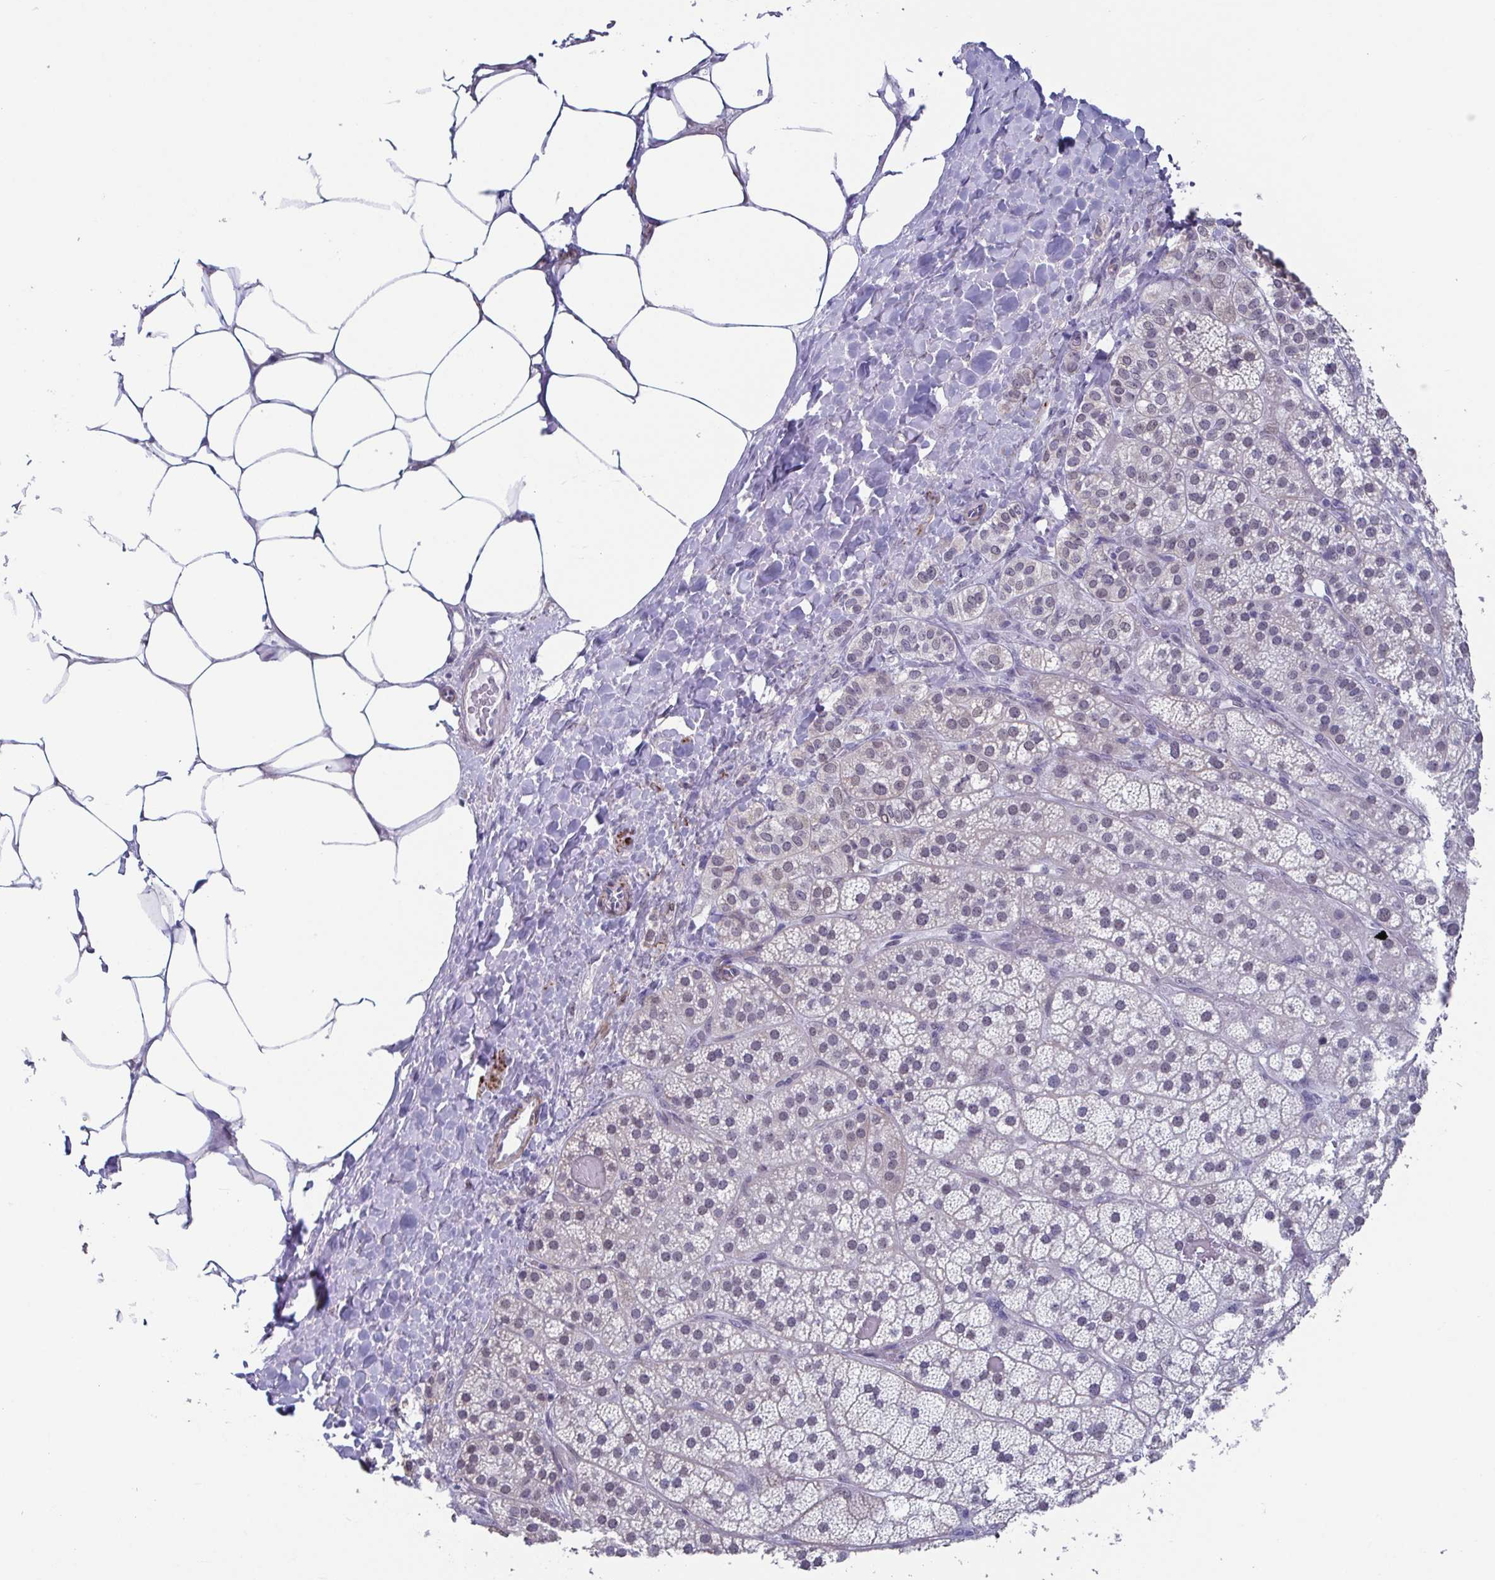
{"staining": {"intensity": "weak", "quantity": "<25%", "location": "nuclear"}, "tissue": "adrenal gland", "cell_type": "Glandular cells", "image_type": "normal", "snomed": [{"axis": "morphology", "description": "Normal tissue, NOS"}, {"axis": "topography", "description": "Adrenal gland"}], "caption": "Human adrenal gland stained for a protein using immunohistochemistry (IHC) displays no staining in glandular cells.", "gene": "TMEM92", "patient": {"sex": "male", "age": 57}}